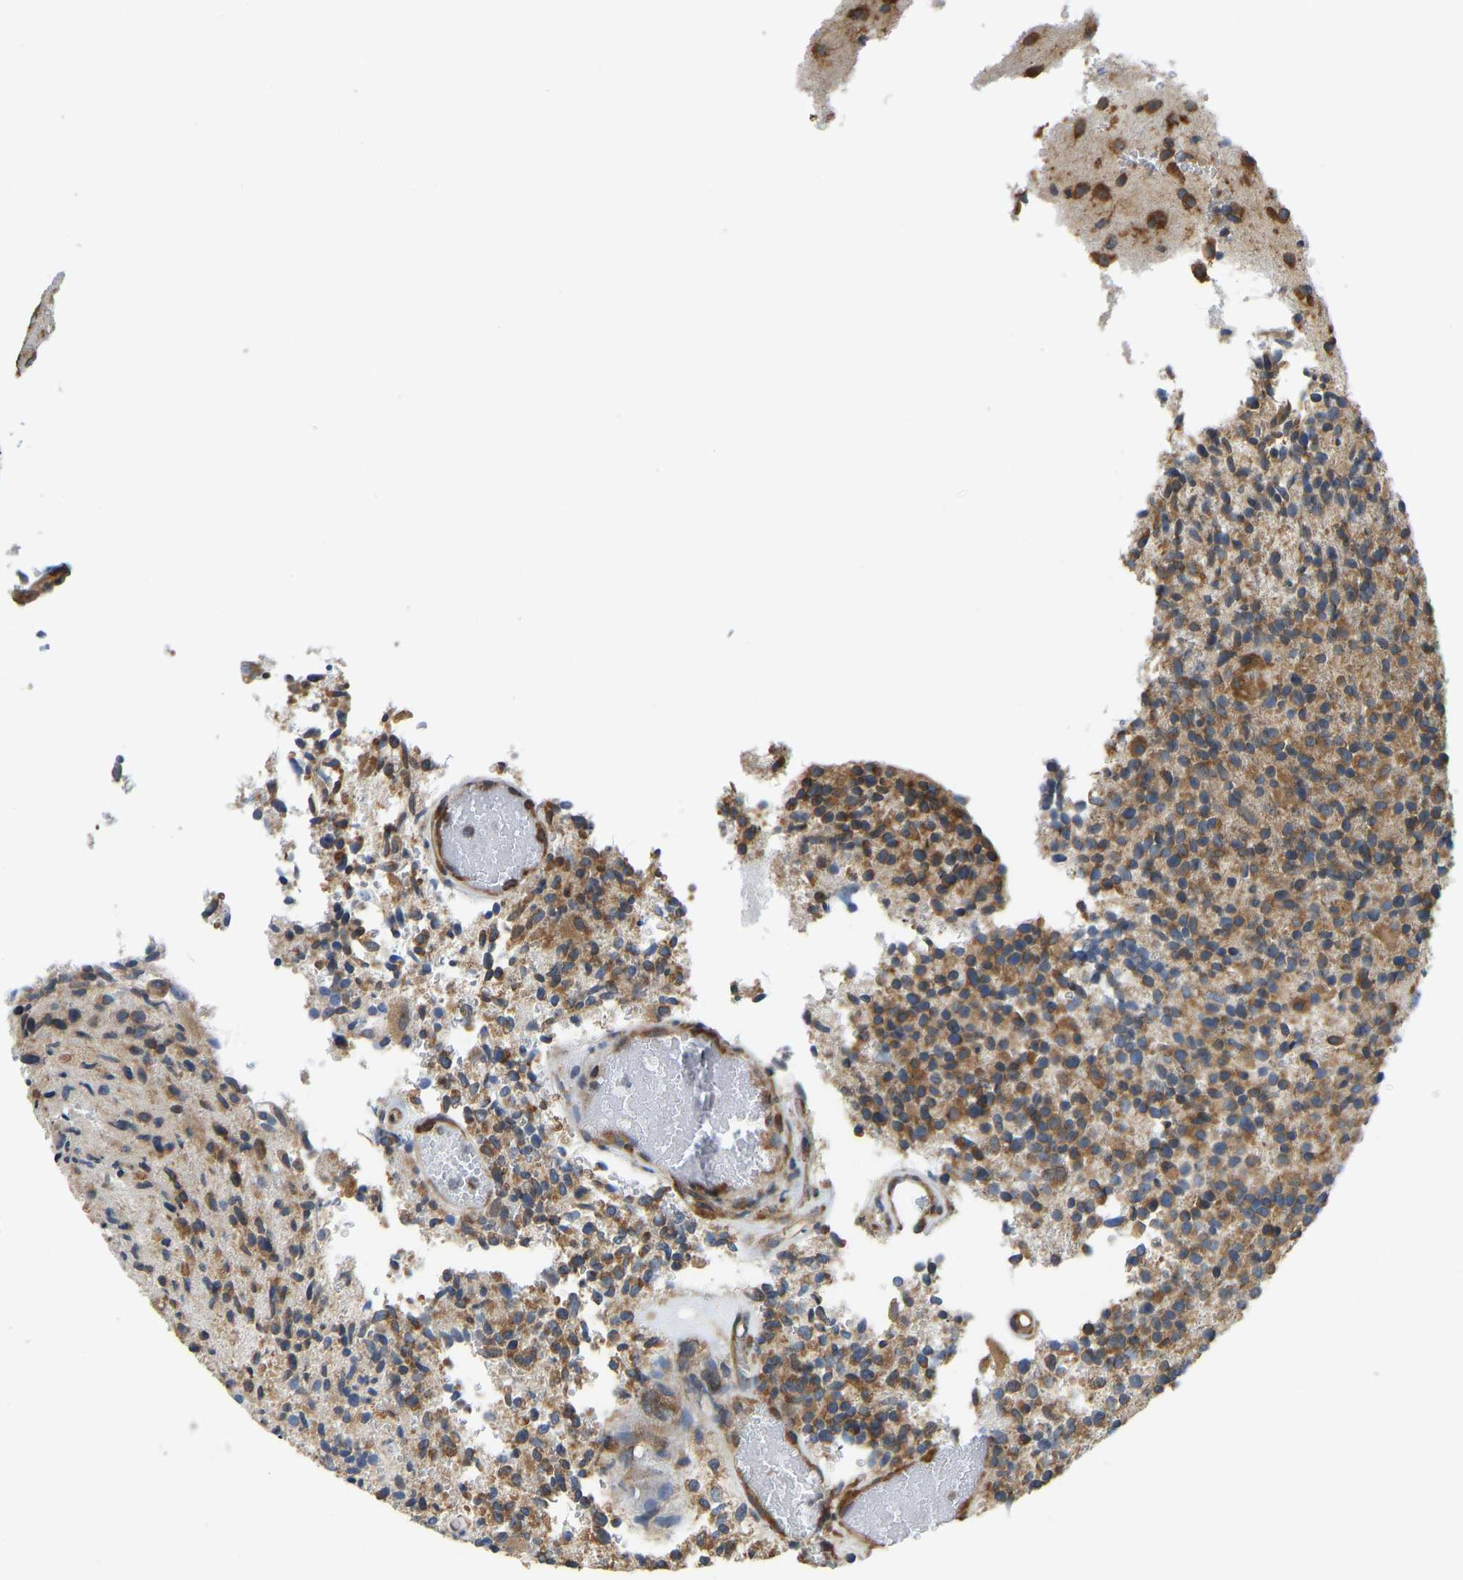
{"staining": {"intensity": "moderate", "quantity": ">75%", "location": "cytoplasmic/membranous"}, "tissue": "glioma", "cell_type": "Tumor cells", "image_type": "cancer", "snomed": [{"axis": "morphology", "description": "Glioma, malignant, High grade"}, {"axis": "topography", "description": "Brain"}], "caption": "DAB immunohistochemical staining of glioma reveals moderate cytoplasmic/membranous protein expression in approximately >75% of tumor cells. (DAB (3,3'-diaminobenzidine) IHC with brightfield microscopy, high magnification).", "gene": "RPS6KB2", "patient": {"sex": "male", "age": 72}}